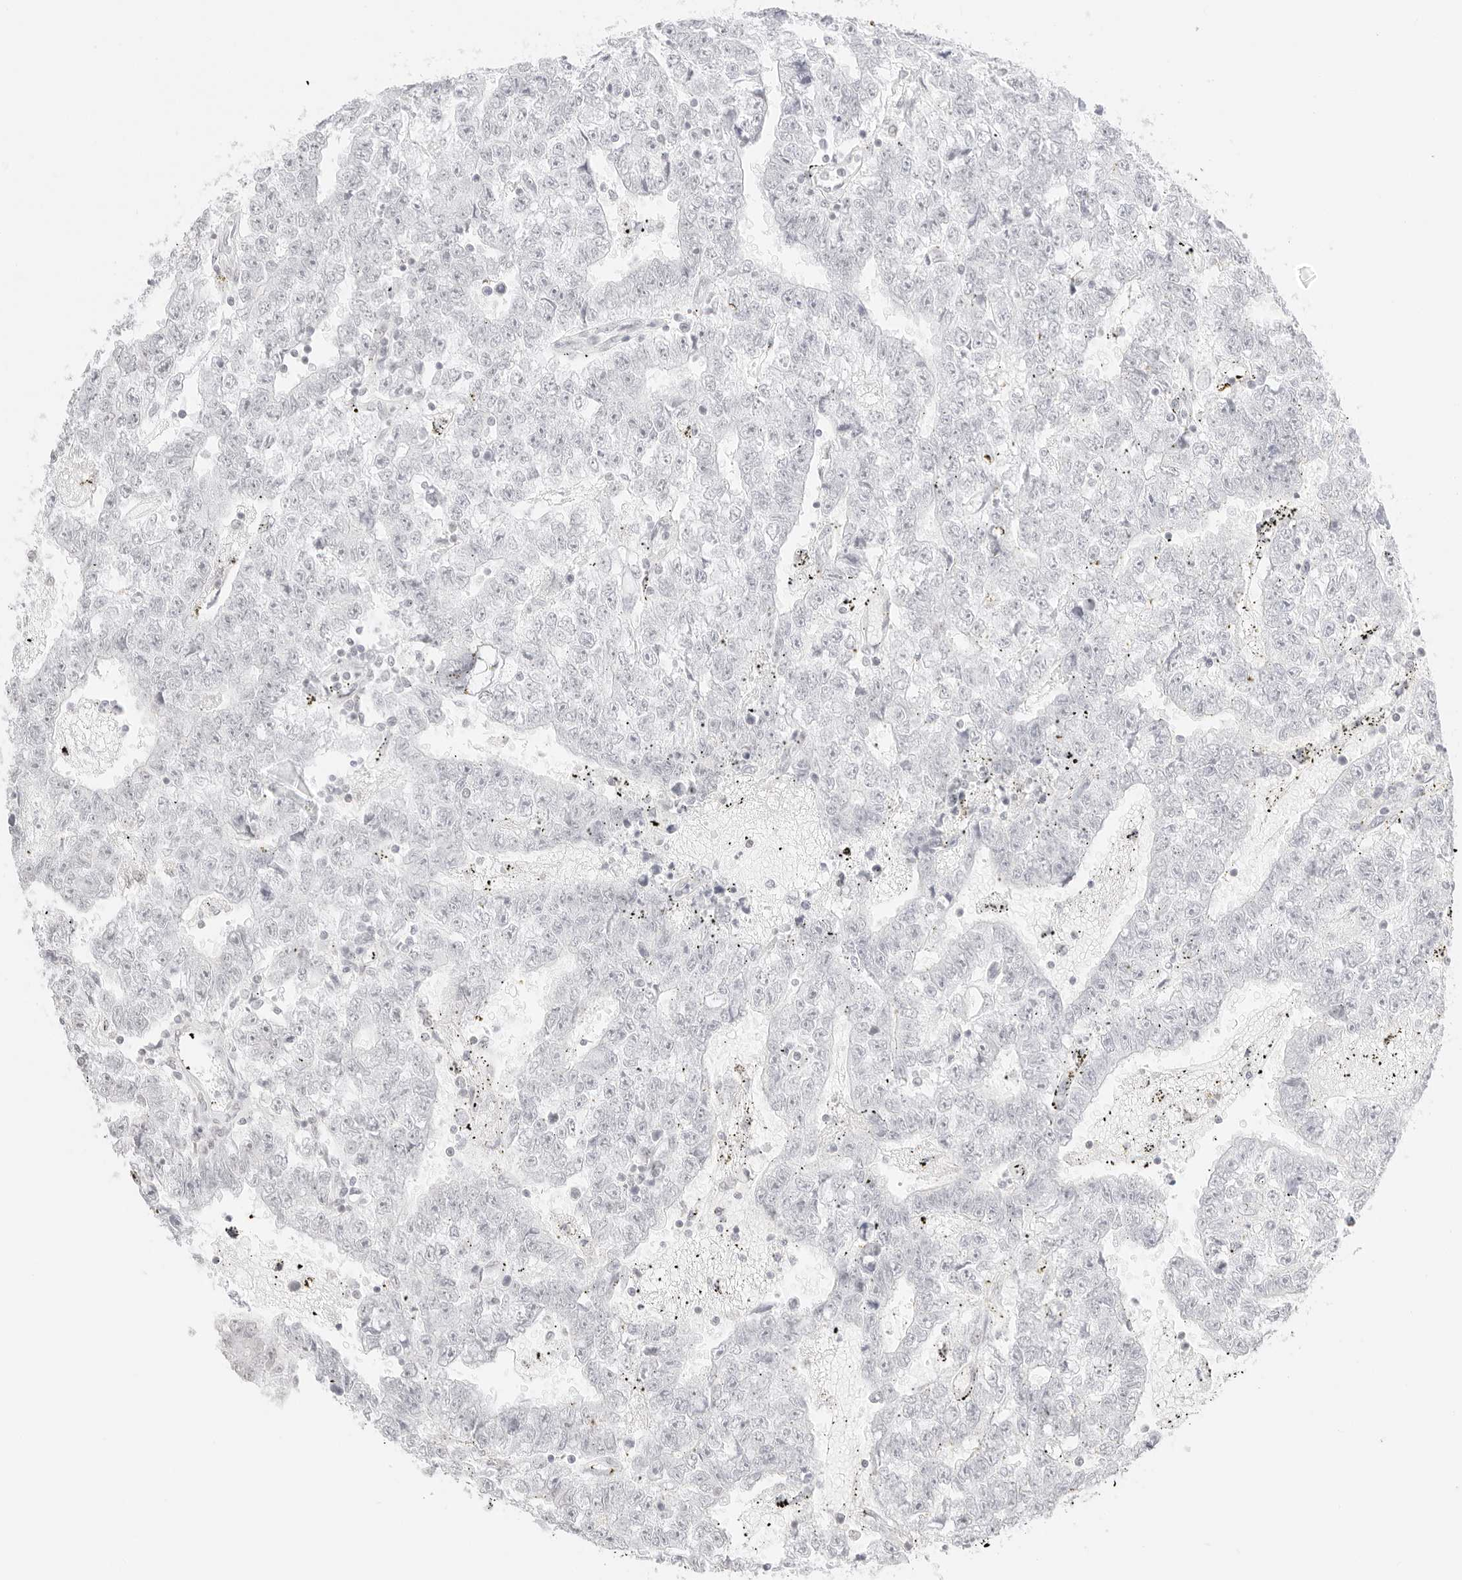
{"staining": {"intensity": "negative", "quantity": "none", "location": "none"}, "tissue": "testis cancer", "cell_type": "Tumor cells", "image_type": "cancer", "snomed": [{"axis": "morphology", "description": "Carcinoma, Embryonal, NOS"}, {"axis": "topography", "description": "Testis"}], "caption": "Human embryonal carcinoma (testis) stained for a protein using immunohistochemistry (IHC) displays no positivity in tumor cells.", "gene": "FBLN5", "patient": {"sex": "male", "age": 25}}